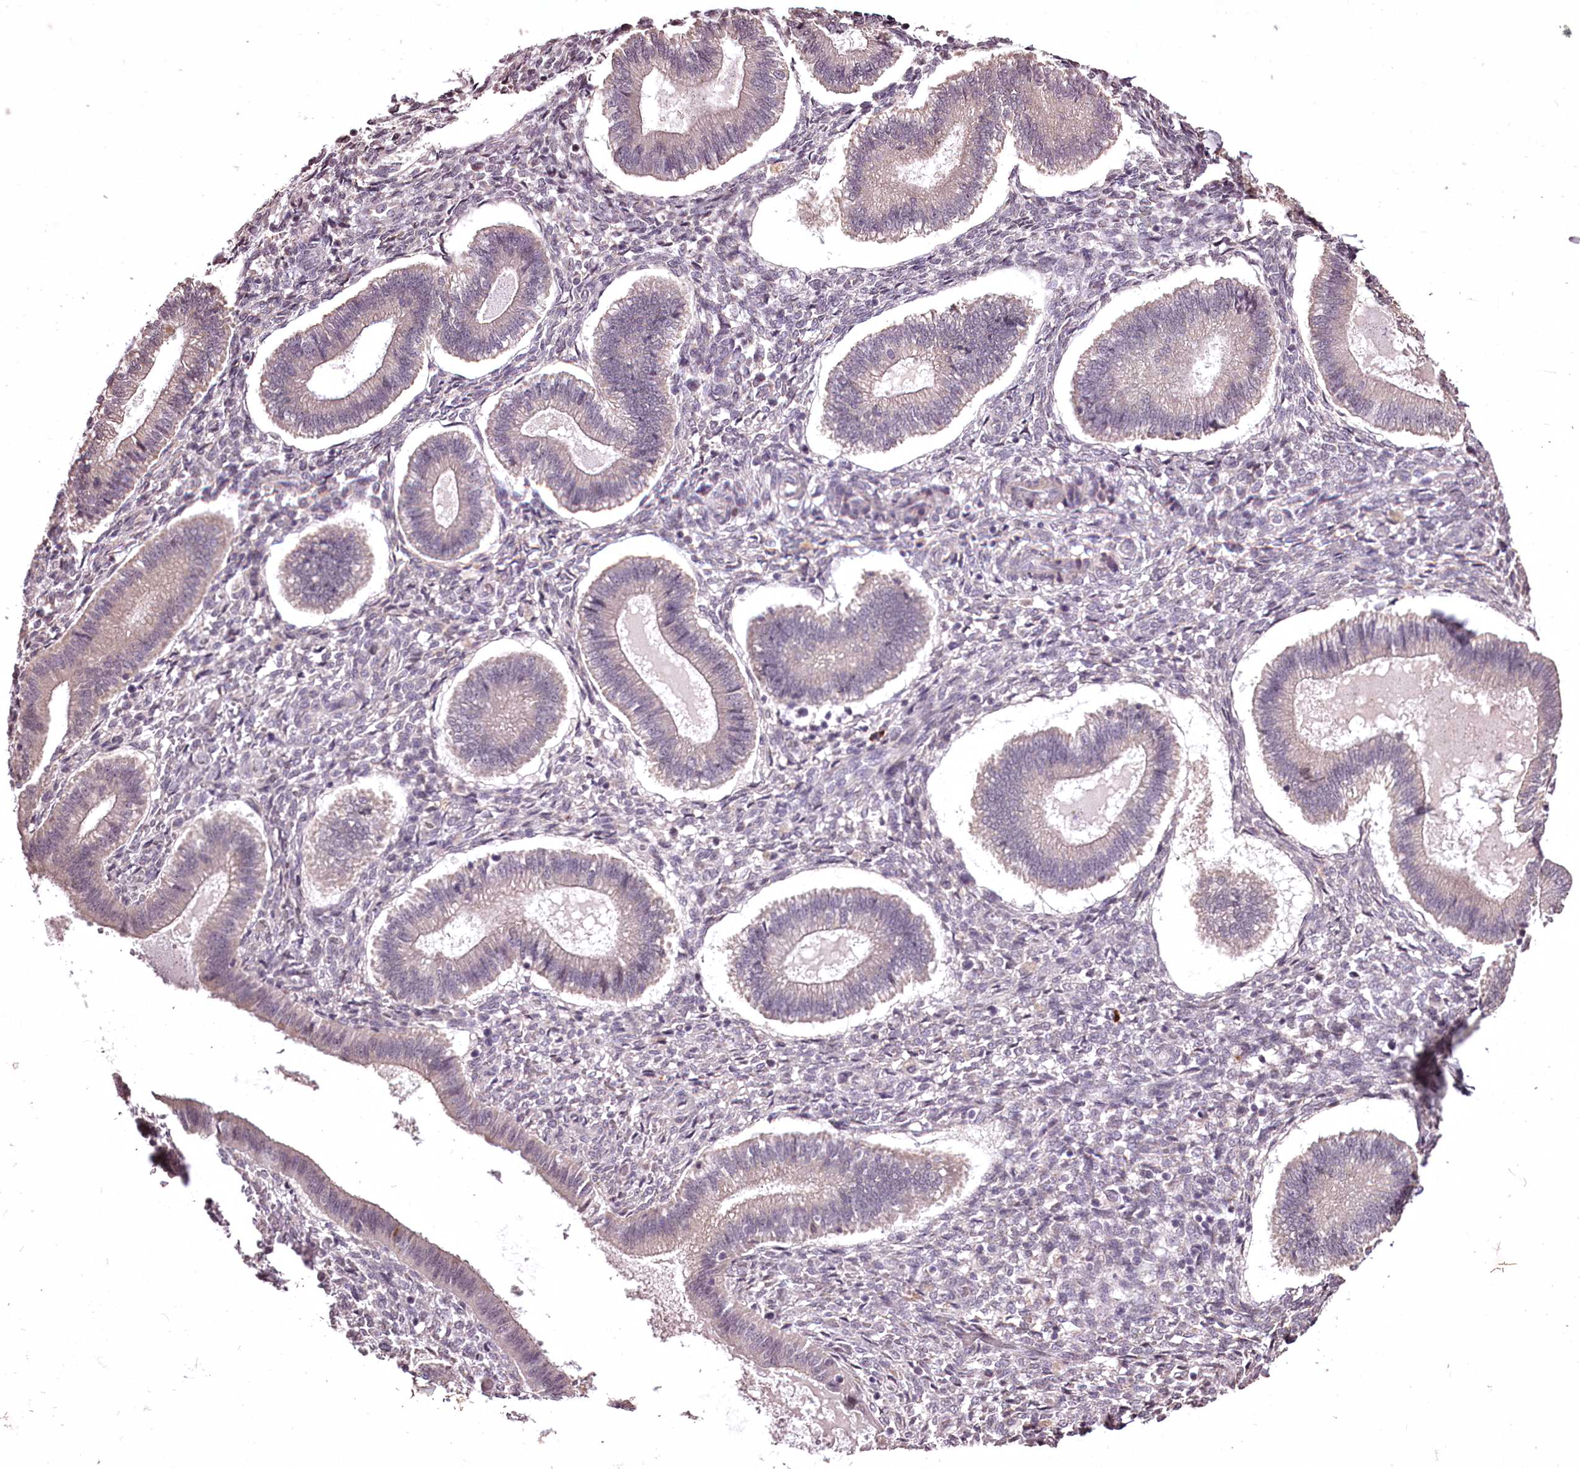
{"staining": {"intensity": "negative", "quantity": "none", "location": "none"}, "tissue": "endometrium", "cell_type": "Cells in endometrial stroma", "image_type": "normal", "snomed": [{"axis": "morphology", "description": "Normal tissue, NOS"}, {"axis": "topography", "description": "Endometrium"}], "caption": "High power microscopy photomicrograph of an immunohistochemistry (IHC) photomicrograph of unremarkable endometrium, revealing no significant positivity in cells in endometrial stroma.", "gene": "ADRA1D", "patient": {"sex": "female", "age": 25}}